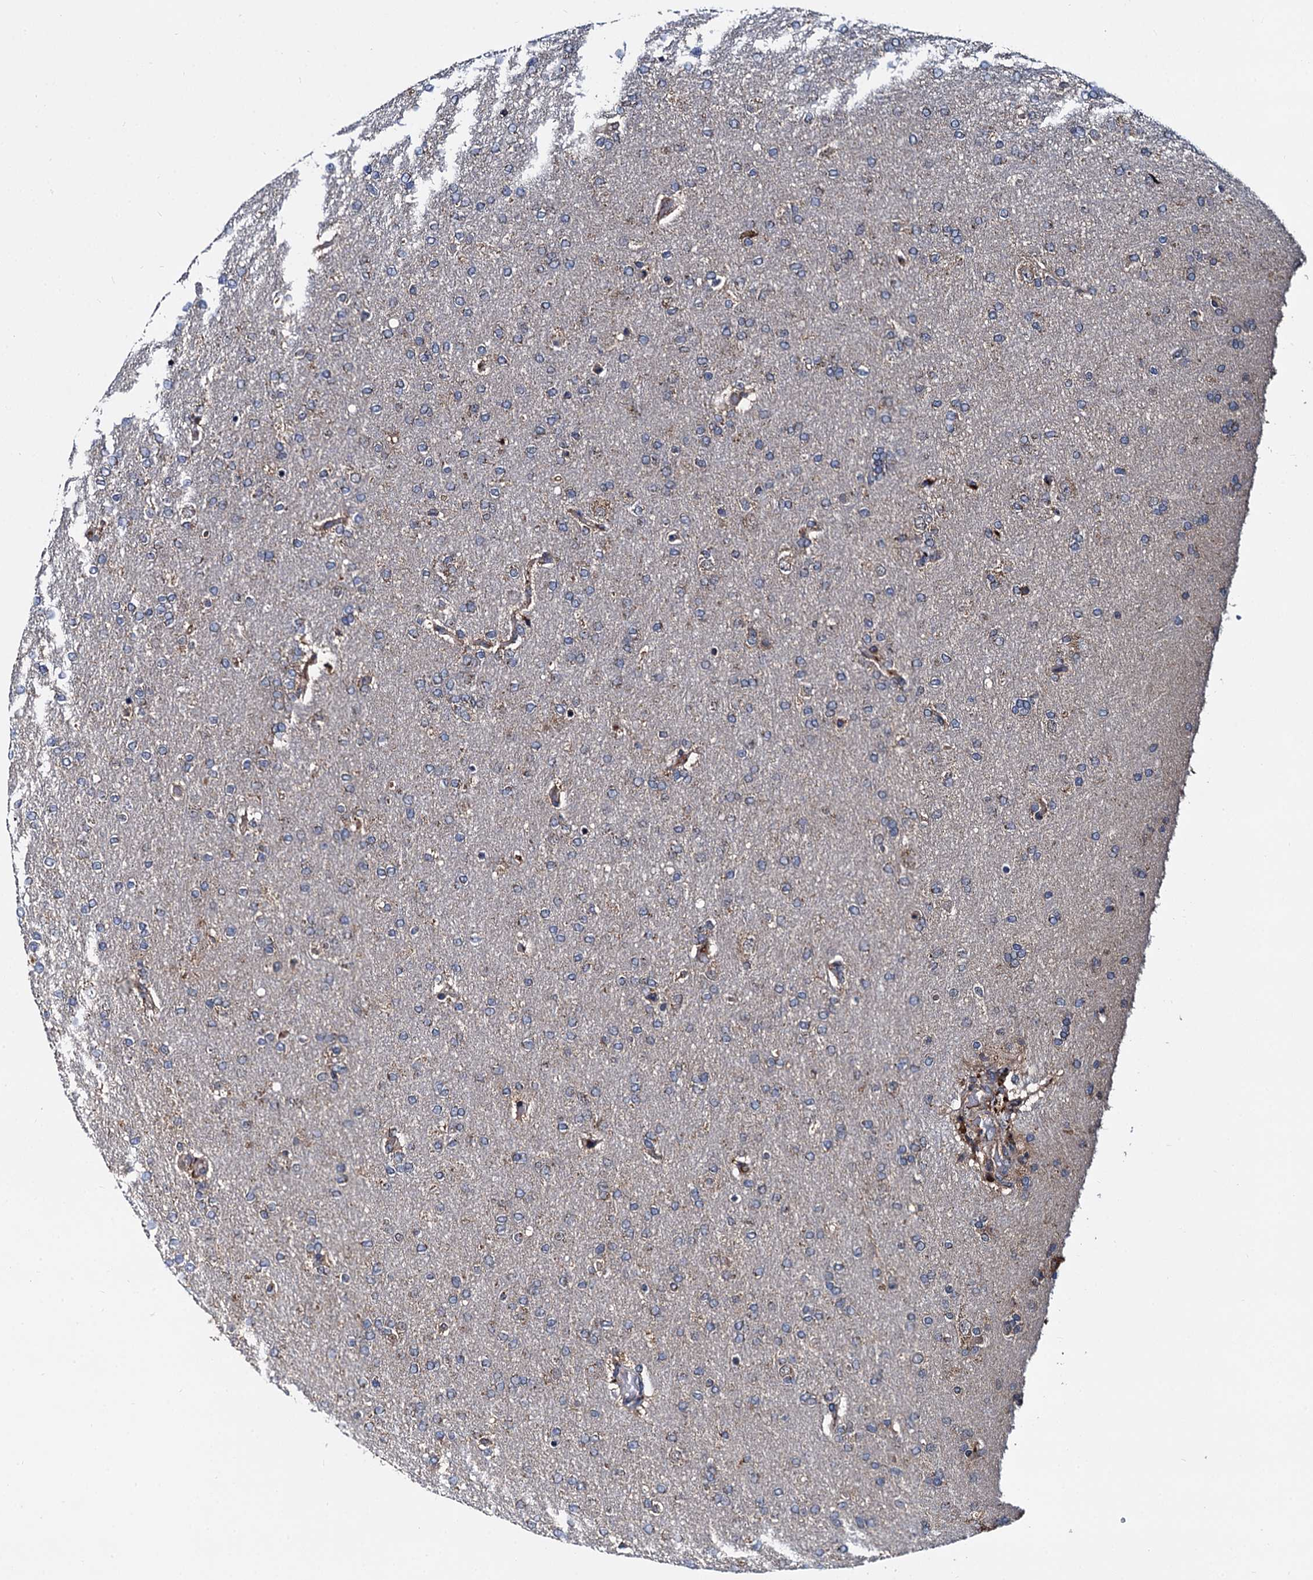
{"staining": {"intensity": "negative", "quantity": "none", "location": "none"}, "tissue": "glioma", "cell_type": "Tumor cells", "image_type": "cancer", "snomed": [{"axis": "morphology", "description": "Glioma, malignant, High grade"}, {"axis": "topography", "description": "Brain"}], "caption": "The photomicrograph reveals no significant staining in tumor cells of high-grade glioma (malignant).", "gene": "SPRYD3", "patient": {"sex": "male", "age": 72}}